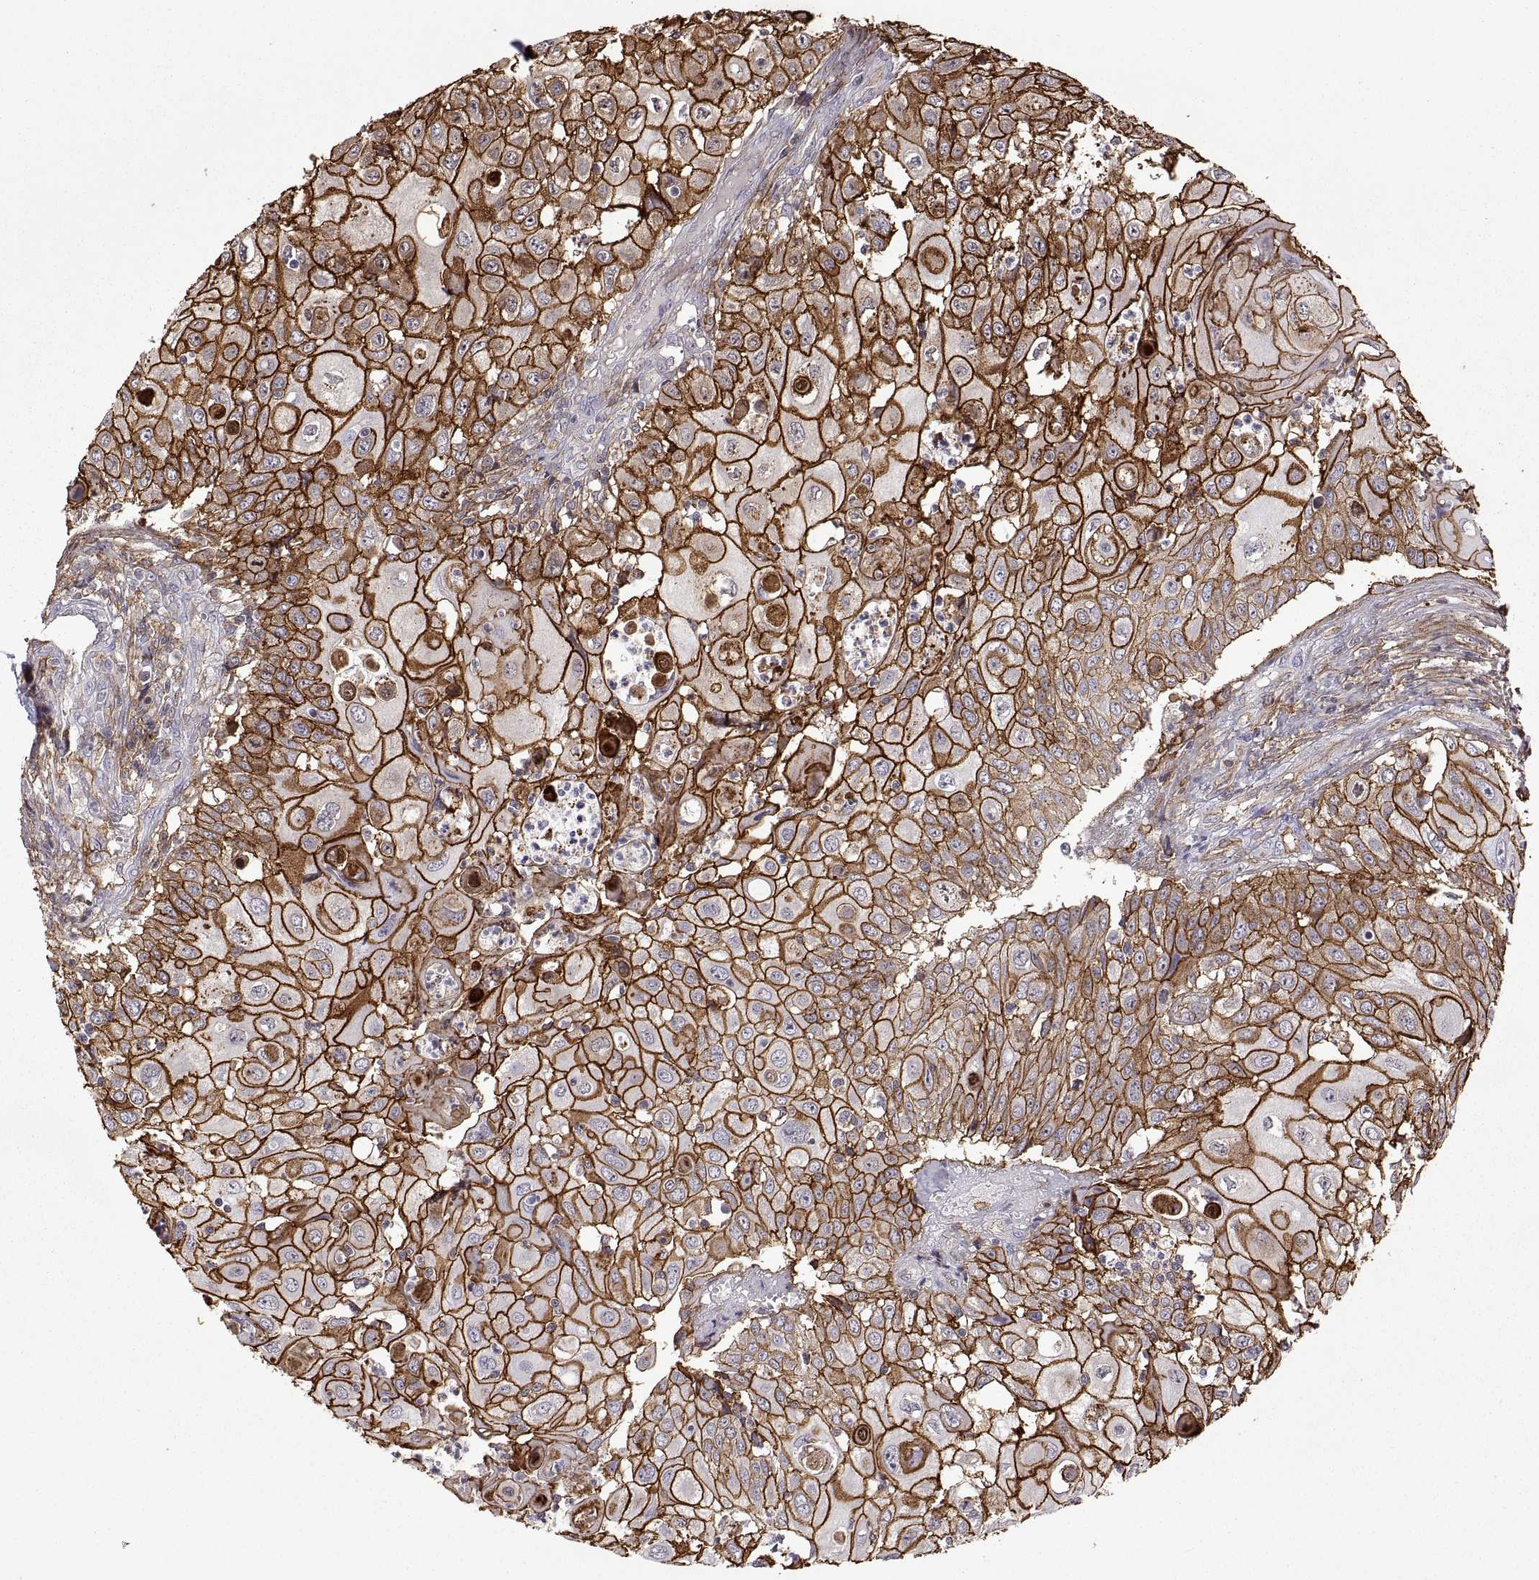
{"staining": {"intensity": "strong", "quantity": ">75%", "location": "cytoplasmic/membranous"}, "tissue": "urothelial cancer", "cell_type": "Tumor cells", "image_type": "cancer", "snomed": [{"axis": "morphology", "description": "Urothelial carcinoma, High grade"}, {"axis": "topography", "description": "Urinary bladder"}], "caption": "A high-resolution photomicrograph shows IHC staining of high-grade urothelial carcinoma, which exhibits strong cytoplasmic/membranous expression in approximately >75% of tumor cells. The staining was performed using DAB, with brown indicating positive protein expression. Nuclei are stained blue with hematoxylin.", "gene": "S100A10", "patient": {"sex": "female", "age": 79}}